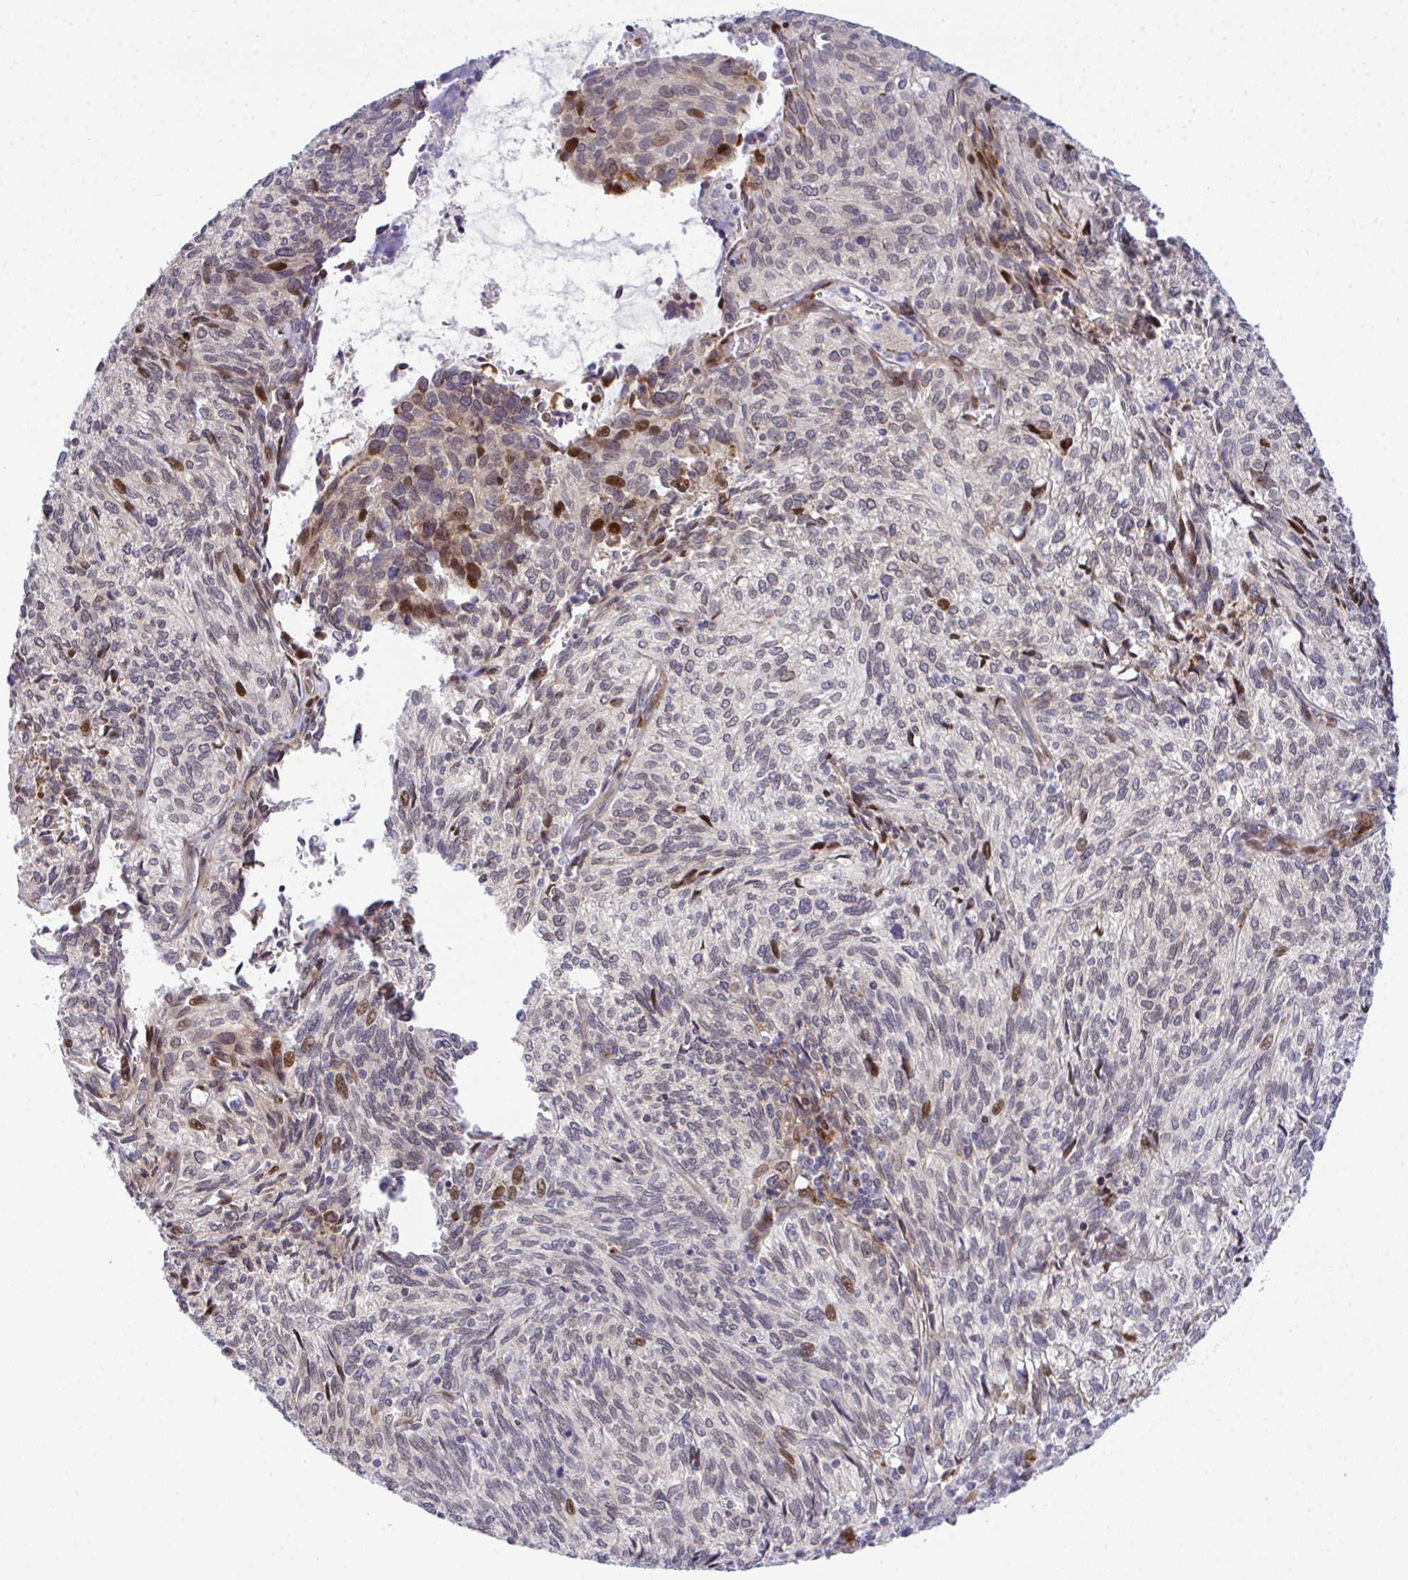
{"staining": {"intensity": "moderate", "quantity": "<25%", "location": "nuclear"}, "tissue": "cervical cancer", "cell_type": "Tumor cells", "image_type": "cancer", "snomed": [{"axis": "morphology", "description": "Squamous cell carcinoma, NOS"}, {"axis": "topography", "description": "Cervix"}], "caption": "Cervical squamous cell carcinoma tissue displays moderate nuclear positivity in approximately <25% of tumor cells", "gene": "CASTOR2", "patient": {"sex": "female", "age": 45}}